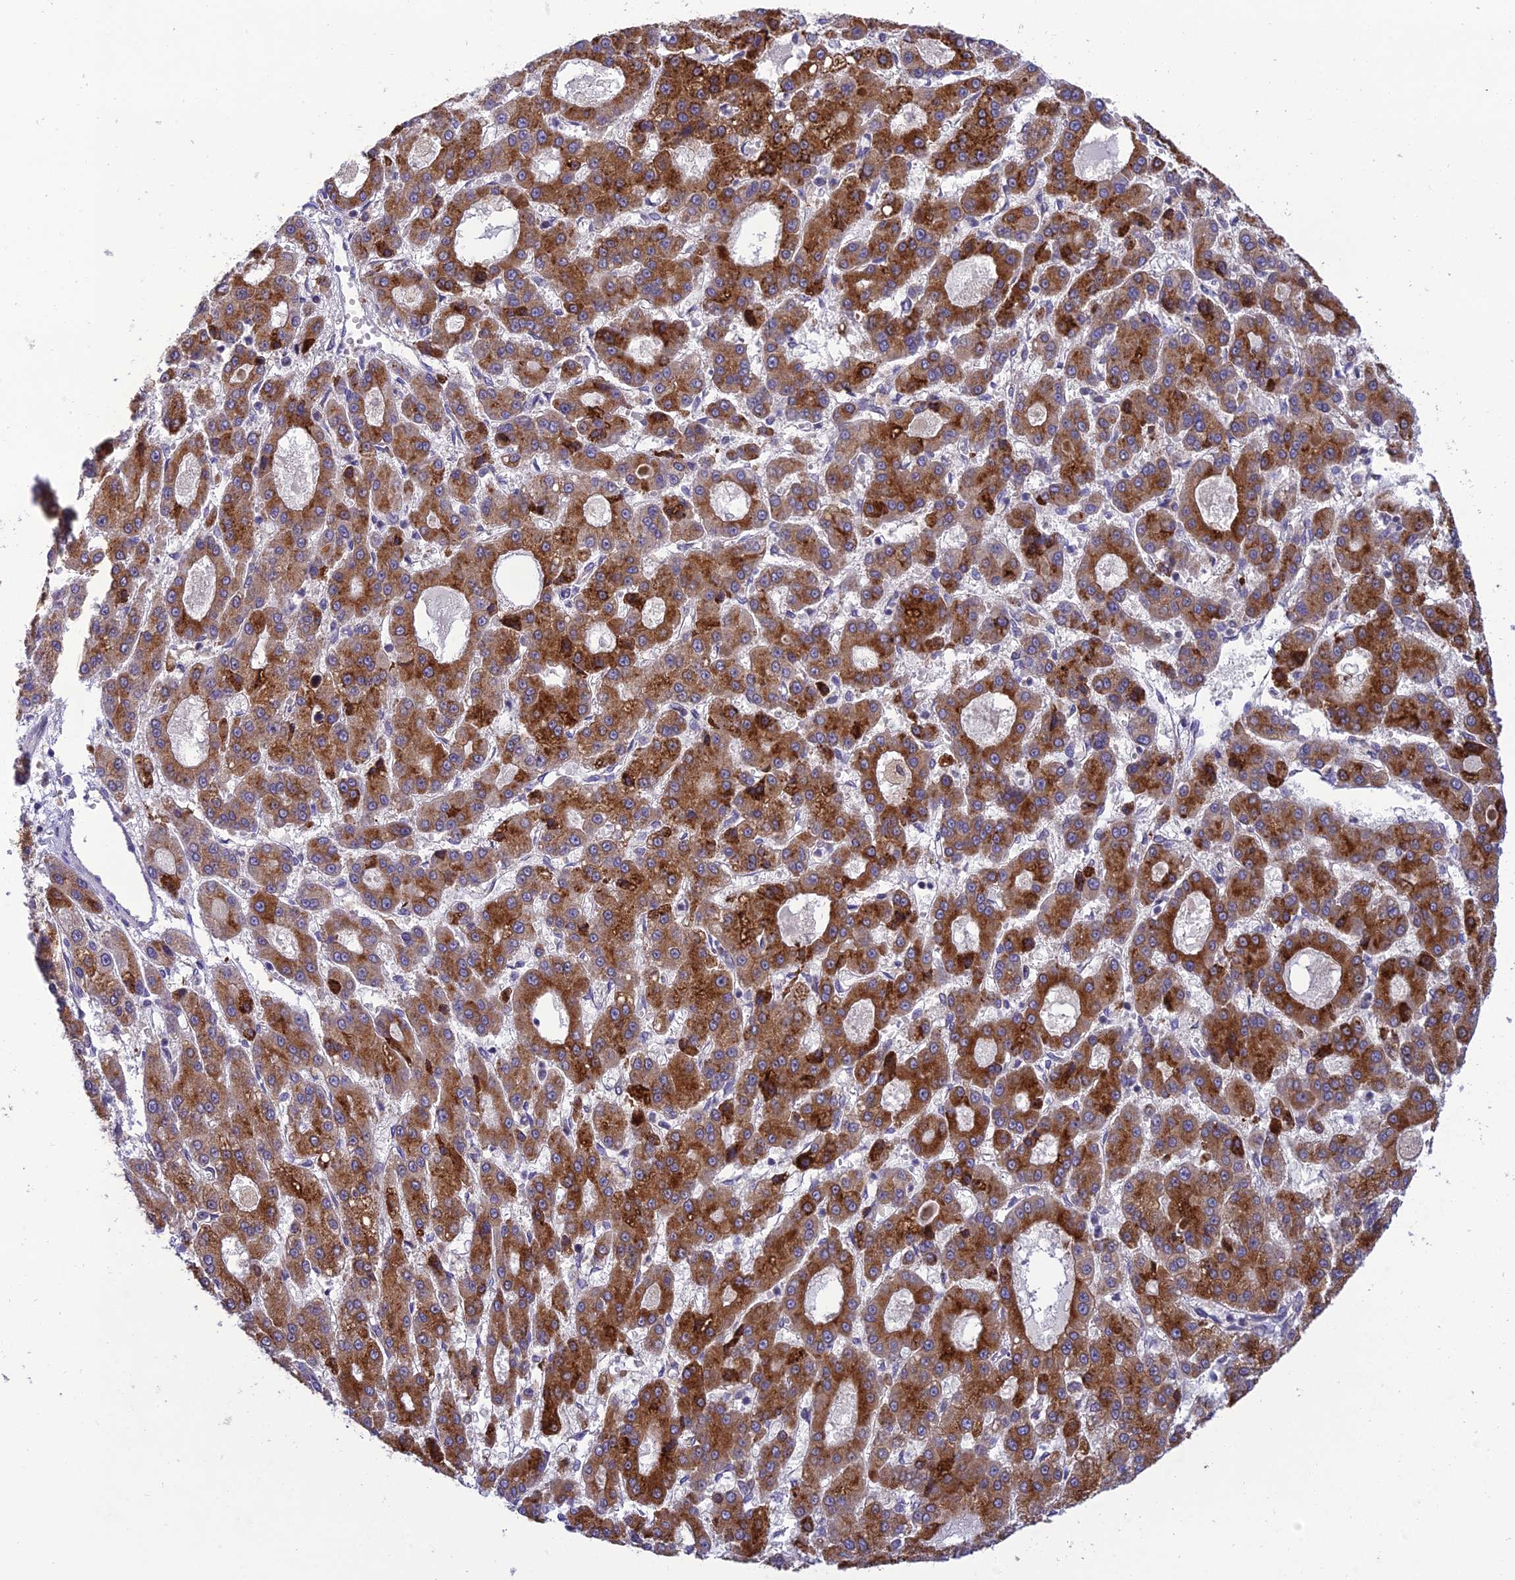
{"staining": {"intensity": "strong", "quantity": ">75%", "location": "cytoplasmic/membranous"}, "tissue": "liver cancer", "cell_type": "Tumor cells", "image_type": "cancer", "snomed": [{"axis": "morphology", "description": "Carcinoma, Hepatocellular, NOS"}, {"axis": "topography", "description": "Liver"}], "caption": "Tumor cells reveal high levels of strong cytoplasmic/membranous staining in approximately >75% of cells in hepatocellular carcinoma (liver). (Brightfield microscopy of DAB IHC at high magnification).", "gene": "CLCN7", "patient": {"sex": "male", "age": 70}}